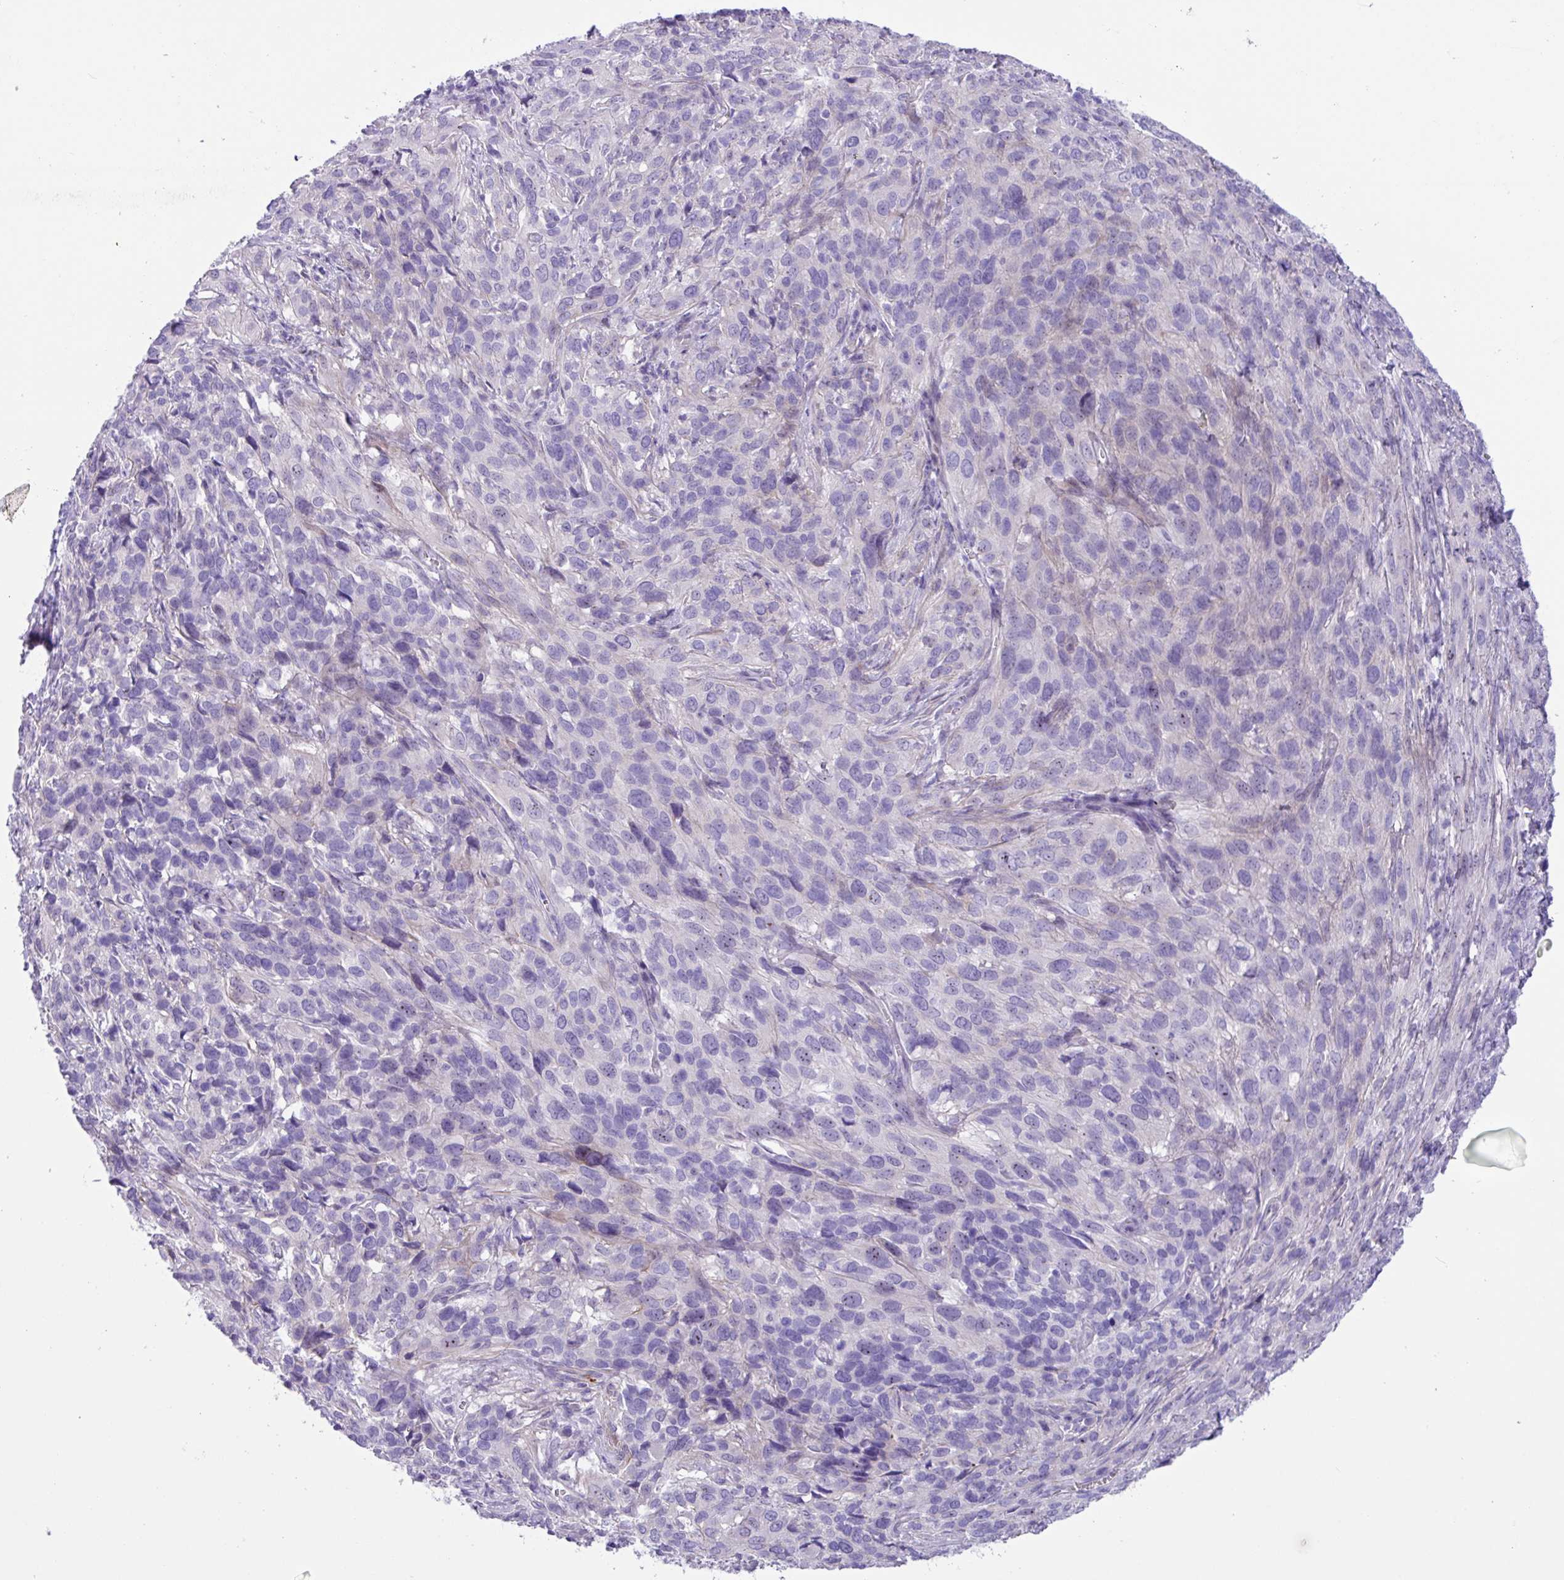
{"staining": {"intensity": "negative", "quantity": "none", "location": "none"}, "tissue": "cervical cancer", "cell_type": "Tumor cells", "image_type": "cancer", "snomed": [{"axis": "morphology", "description": "Squamous cell carcinoma, NOS"}, {"axis": "topography", "description": "Cervix"}], "caption": "This is an immunohistochemistry (IHC) histopathology image of human cervical cancer. There is no staining in tumor cells.", "gene": "MRM2", "patient": {"sex": "female", "age": 51}}